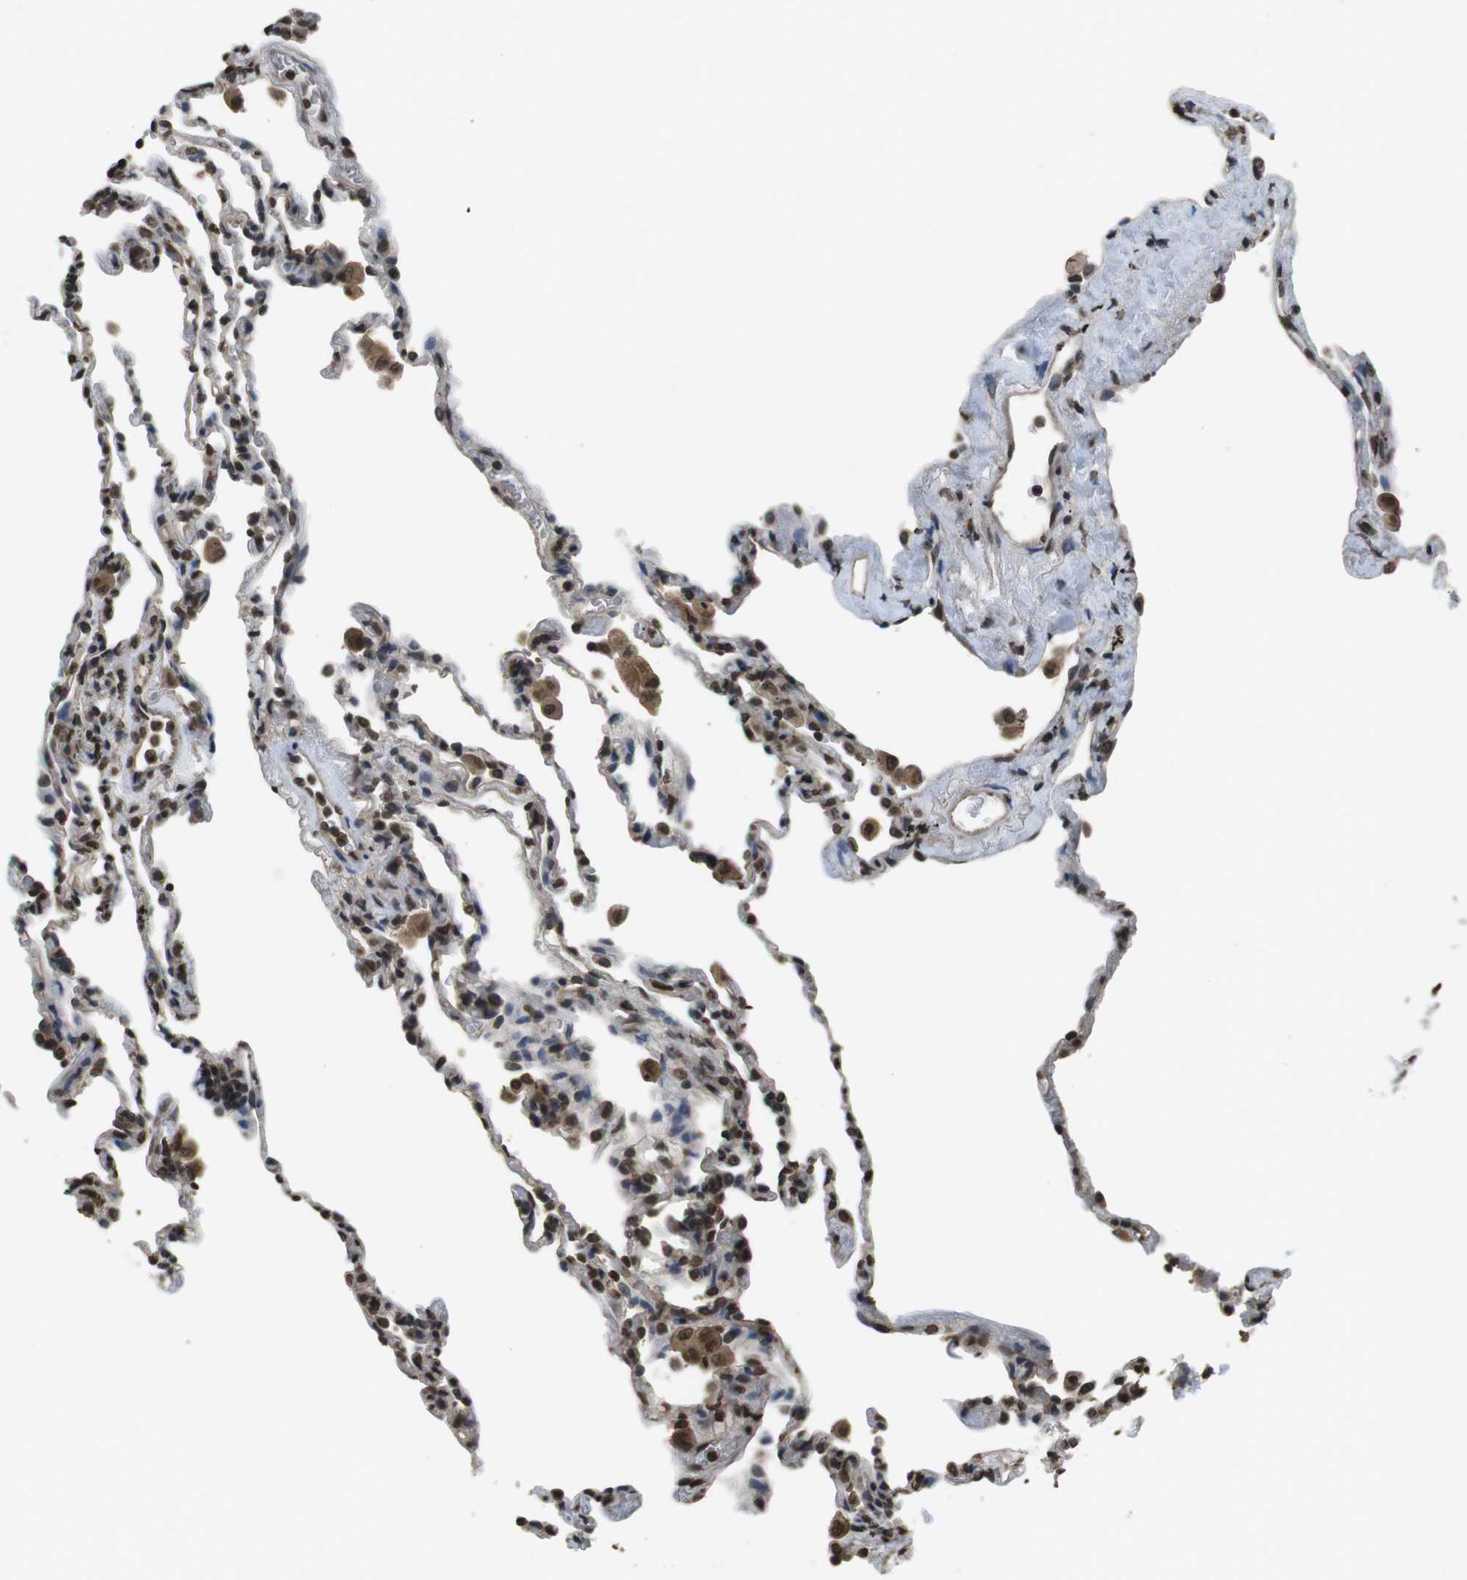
{"staining": {"intensity": "moderate", "quantity": ">75%", "location": "cytoplasmic/membranous,nuclear"}, "tissue": "lung", "cell_type": "Alveolar cells", "image_type": "normal", "snomed": [{"axis": "morphology", "description": "Normal tissue, NOS"}, {"axis": "topography", "description": "Lung"}], "caption": "High-power microscopy captured an IHC photomicrograph of unremarkable lung, revealing moderate cytoplasmic/membranous,nuclear expression in approximately >75% of alveolar cells. The staining was performed using DAB (3,3'-diaminobenzidine) to visualize the protein expression in brown, while the nuclei were stained in blue with hematoxylin (Magnification: 20x).", "gene": "MAF", "patient": {"sex": "male", "age": 59}}